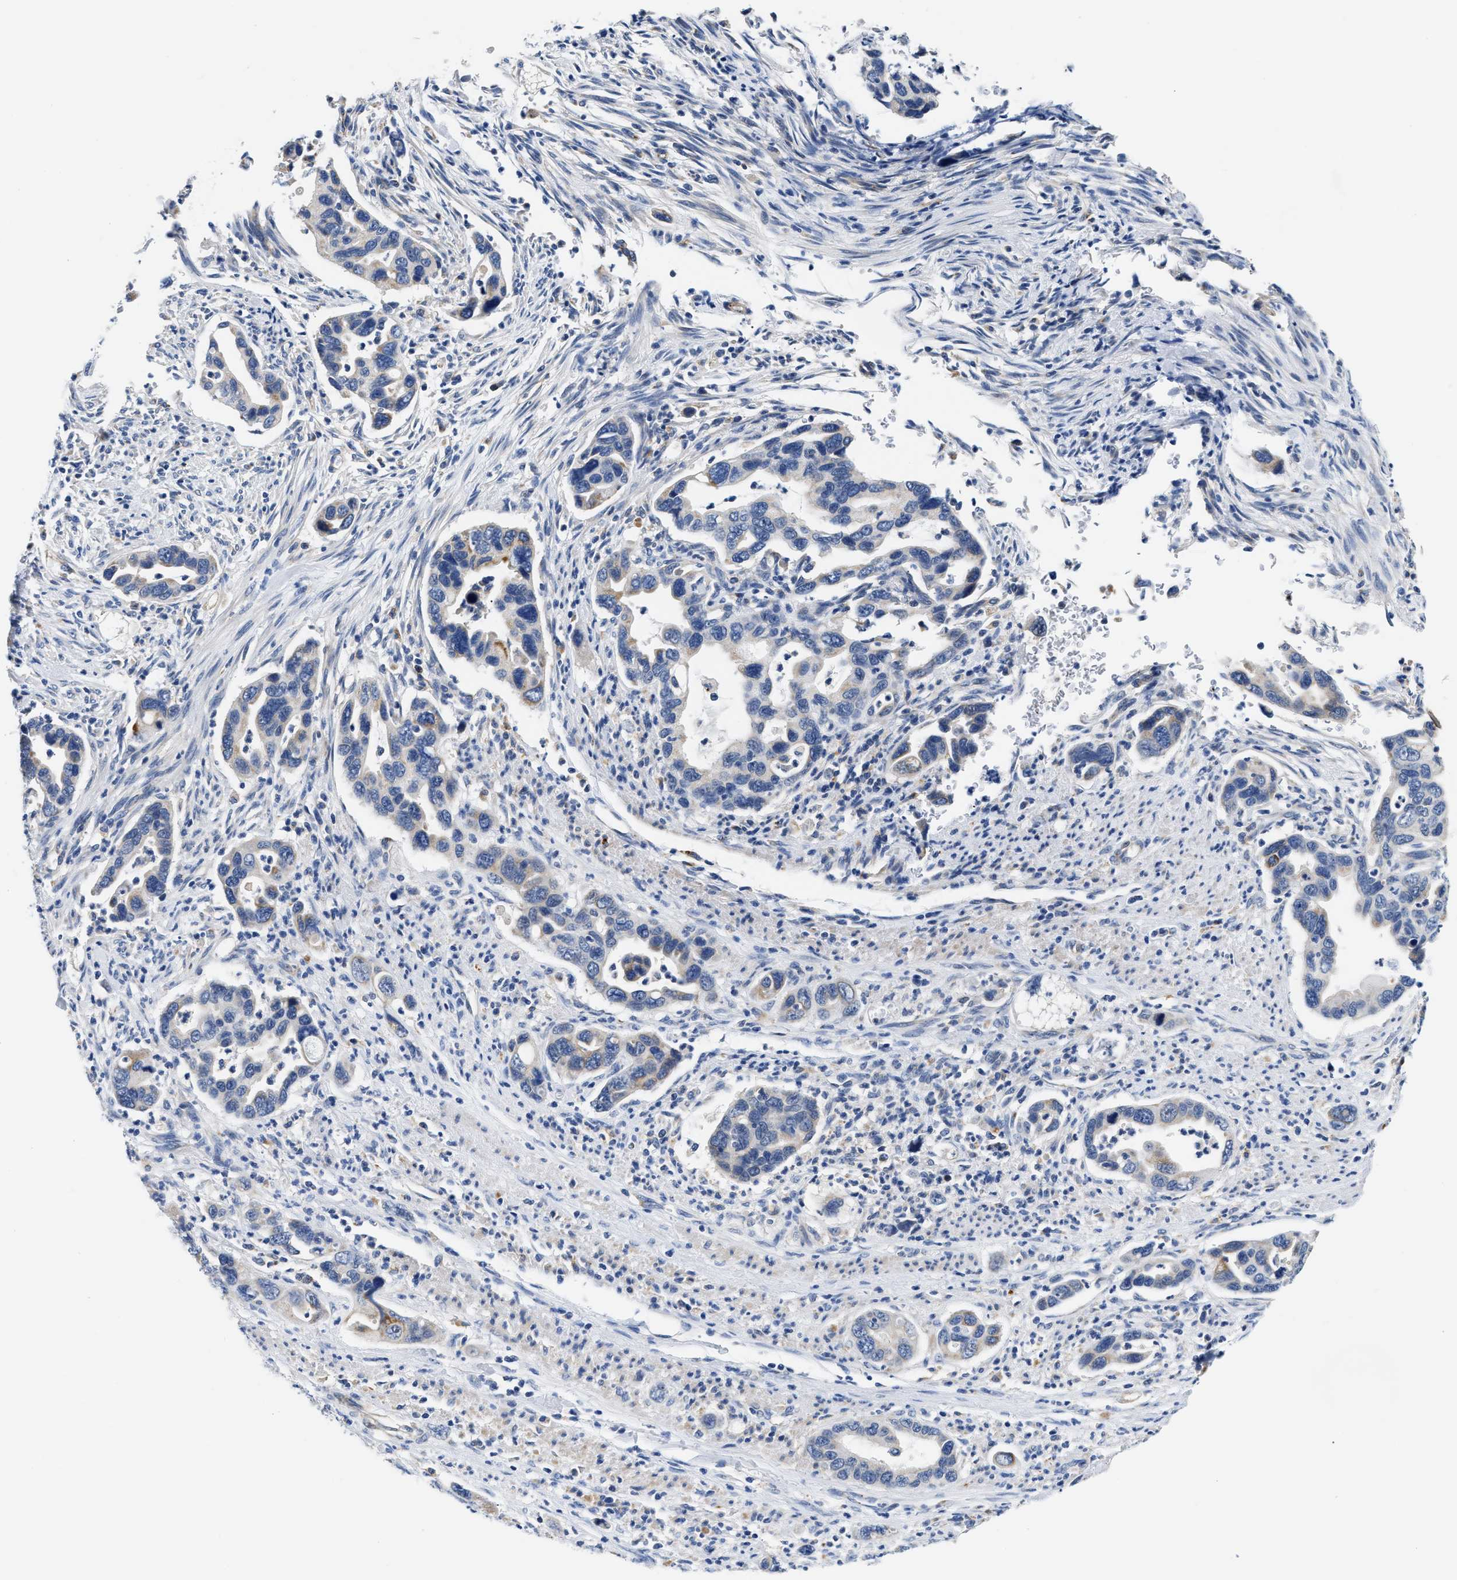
{"staining": {"intensity": "weak", "quantity": "25%-75%", "location": "cytoplasmic/membranous"}, "tissue": "pancreatic cancer", "cell_type": "Tumor cells", "image_type": "cancer", "snomed": [{"axis": "morphology", "description": "Adenocarcinoma, NOS"}, {"axis": "topography", "description": "Pancreas"}], "caption": "Protein expression analysis of human pancreatic cancer (adenocarcinoma) reveals weak cytoplasmic/membranous staining in about 25%-75% of tumor cells.", "gene": "ACADVL", "patient": {"sex": "female", "age": 70}}